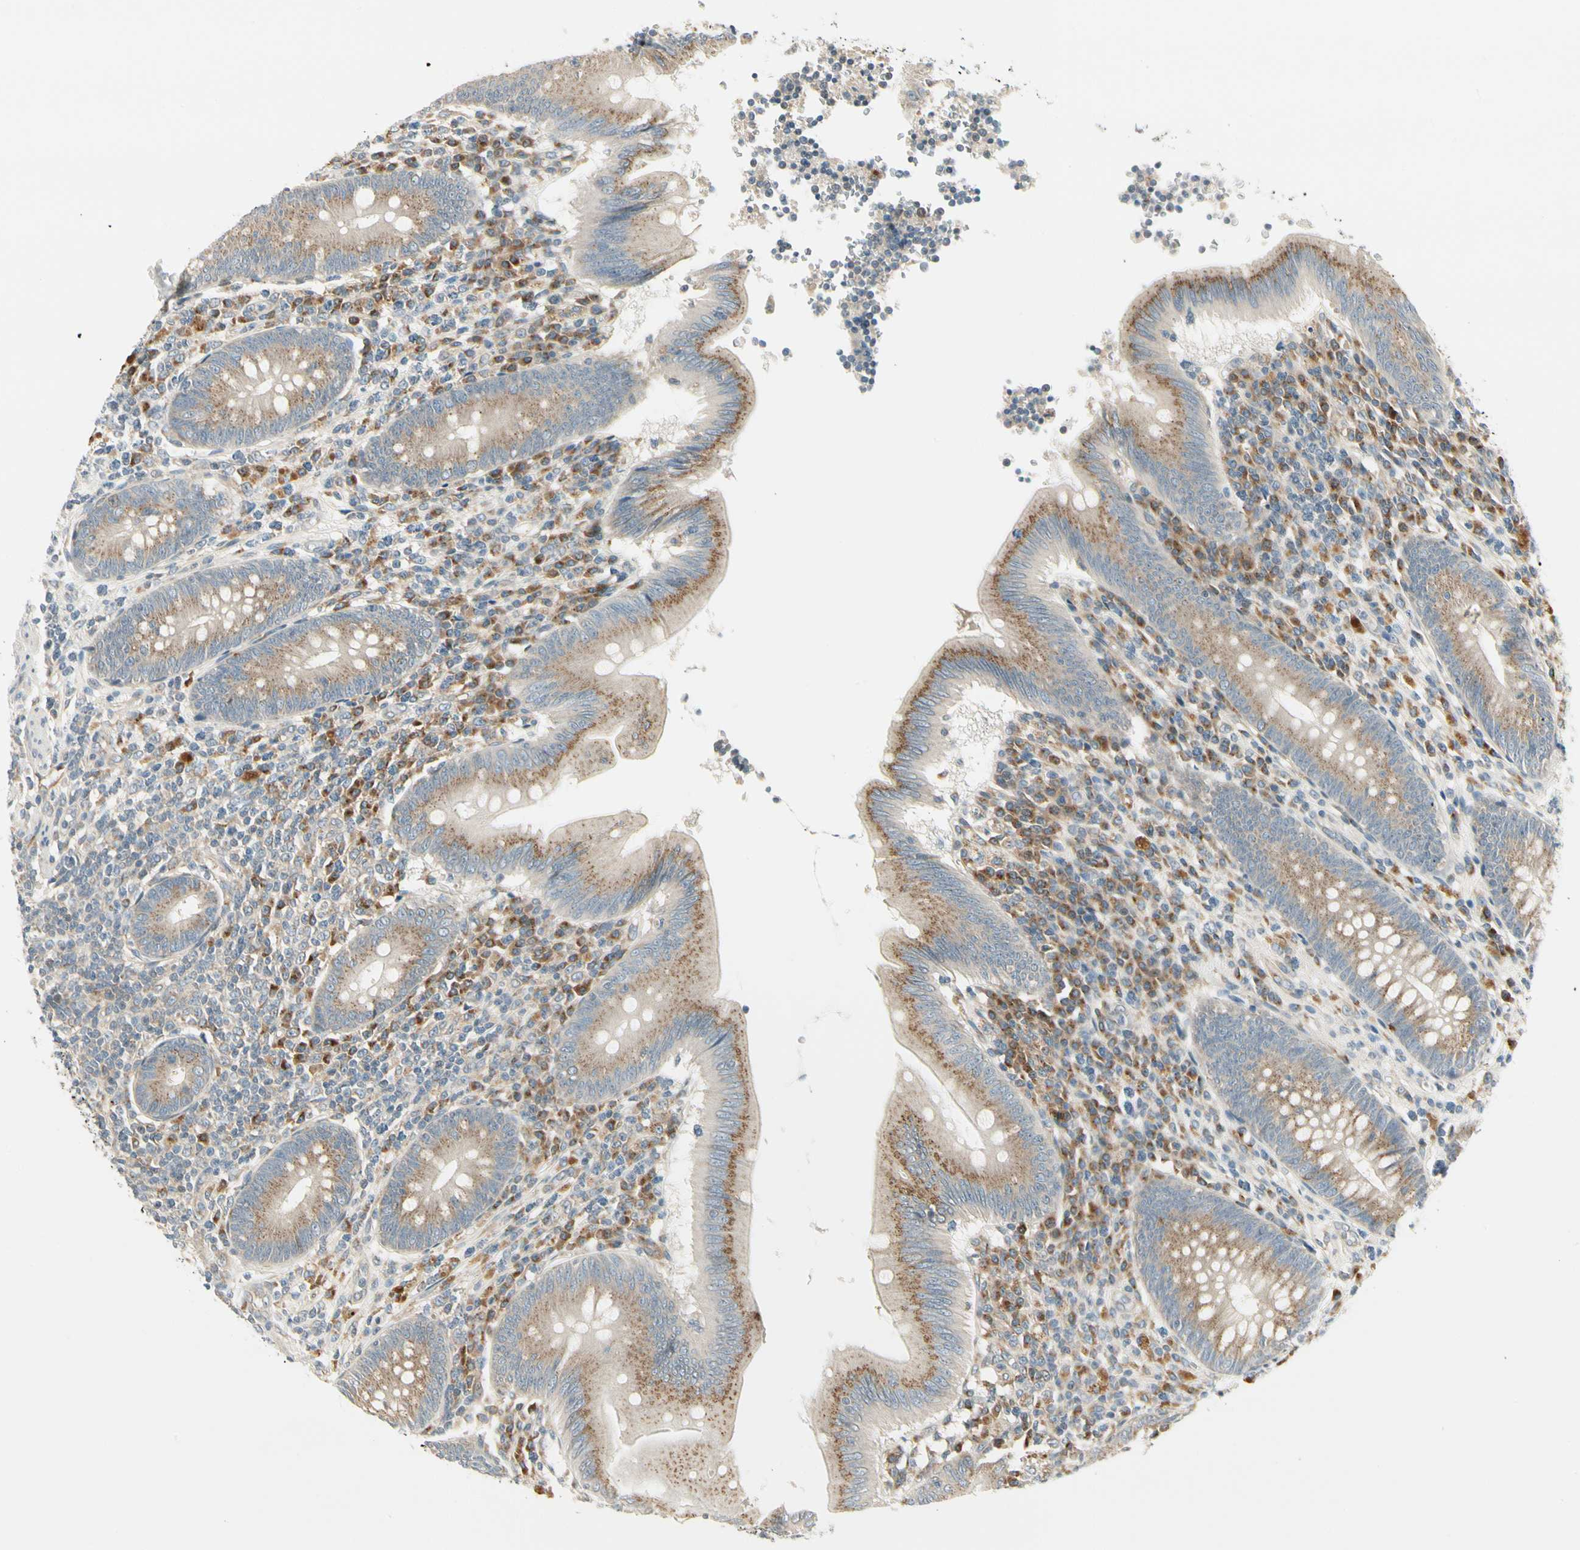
{"staining": {"intensity": "moderate", "quantity": ">75%", "location": "cytoplasmic/membranous"}, "tissue": "appendix", "cell_type": "Glandular cells", "image_type": "normal", "snomed": [{"axis": "morphology", "description": "Normal tissue, NOS"}, {"axis": "morphology", "description": "Inflammation, NOS"}, {"axis": "topography", "description": "Appendix"}], "caption": "Protein expression analysis of unremarkable human appendix reveals moderate cytoplasmic/membranous expression in approximately >75% of glandular cells.", "gene": "MANSC1", "patient": {"sex": "male", "age": 46}}